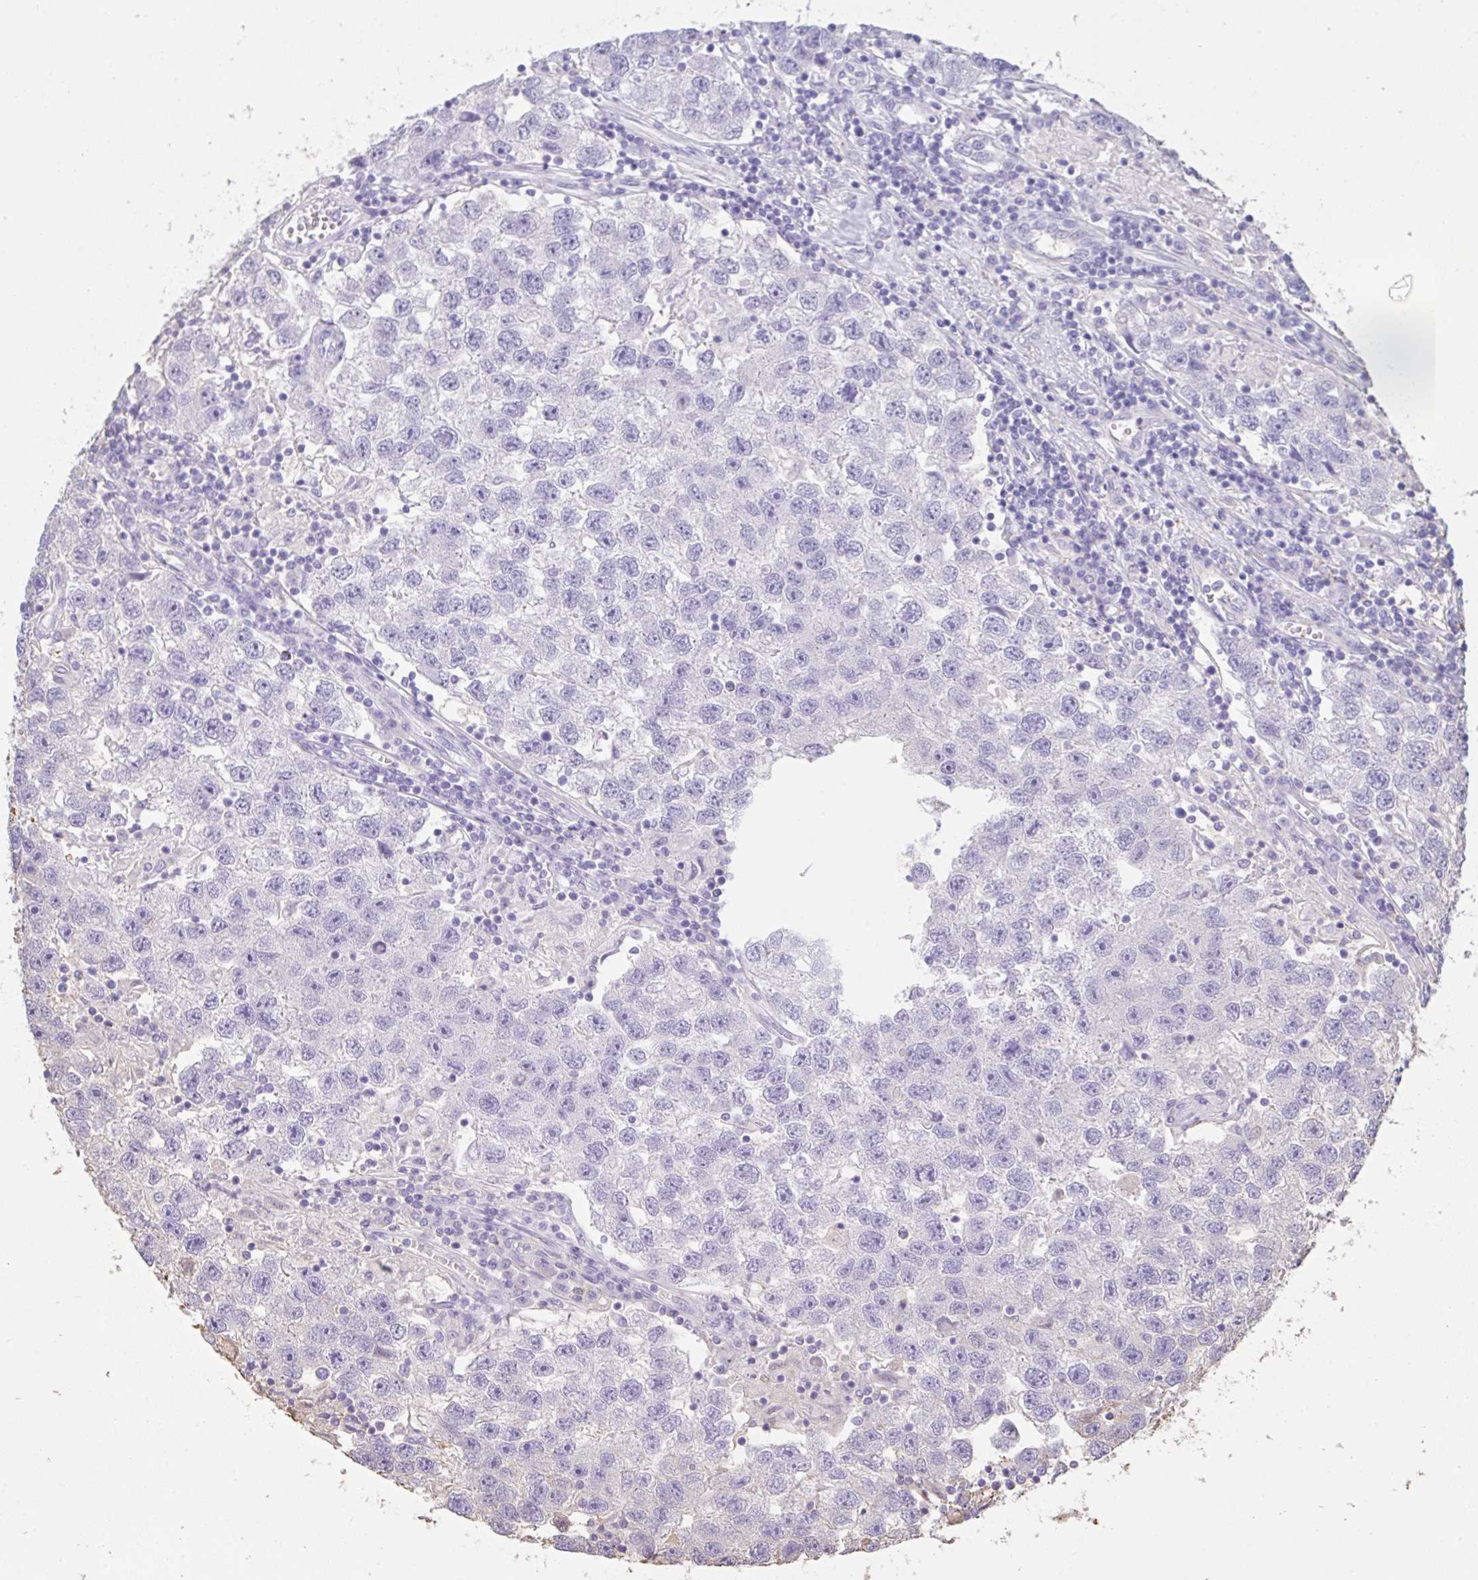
{"staining": {"intensity": "negative", "quantity": "none", "location": "none"}, "tissue": "testis cancer", "cell_type": "Tumor cells", "image_type": "cancer", "snomed": [{"axis": "morphology", "description": "Seminoma, NOS"}, {"axis": "topography", "description": "Testis"}], "caption": "A micrograph of human testis cancer (seminoma) is negative for staining in tumor cells.", "gene": "HOXC12", "patient": {"sex": "male", "age": 26}}